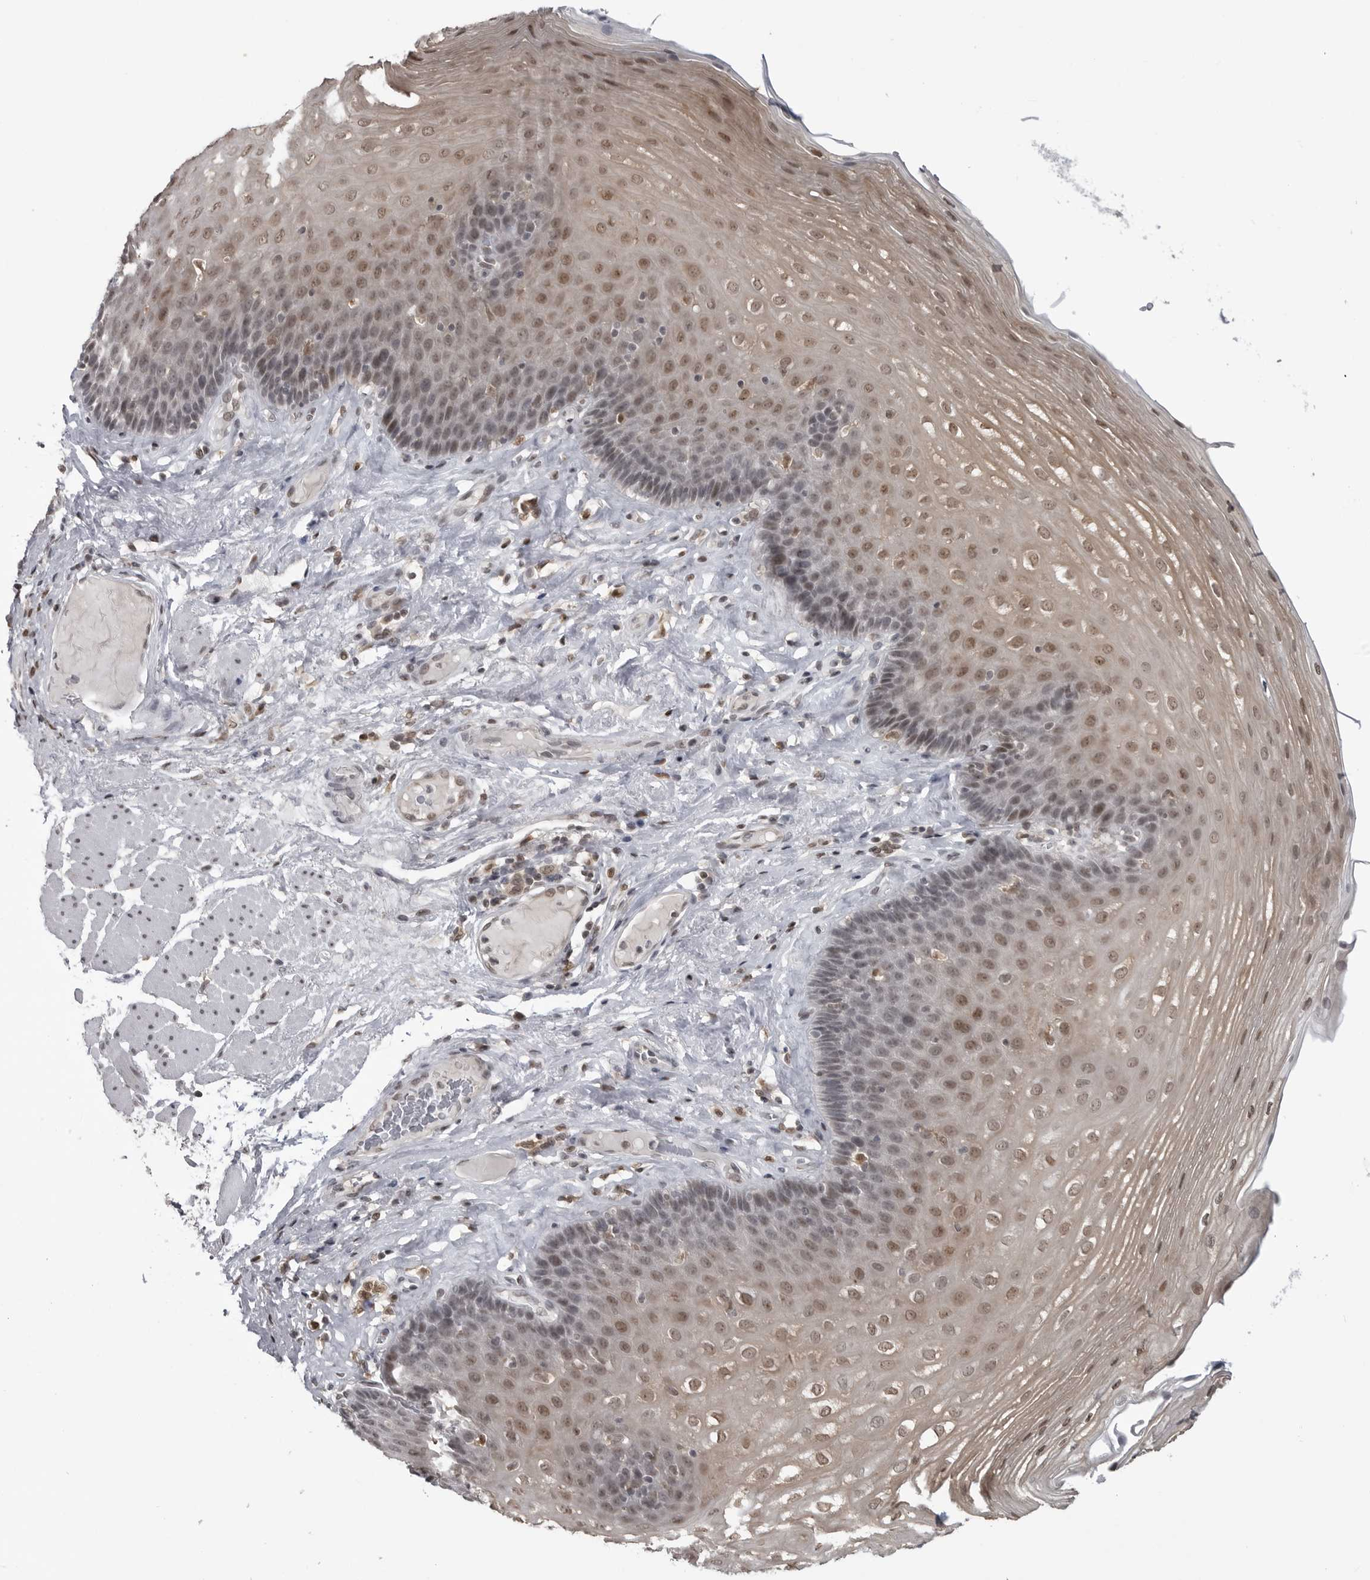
{"staining": {"intensity": "moderate", "quantity": "25%-75%", "location": "nuclear"}, "tissue": "esophagus", "cell_type": "Squamous epithelial cells", "image_type": "normal", "snomed": [{"axis": "morphology", "description": "Normal tissue, NOS"}, {"axis": "topography", "description": "Esophagus"}], "caption": "Brown immunohistochemical staining in normal human esophagus demonstrates moderate nuclear expression in approximately 25%-75% of squamous epithelial cells.", "gene": "C8orf58", "patient": {"sex": "female", "age": 66}}